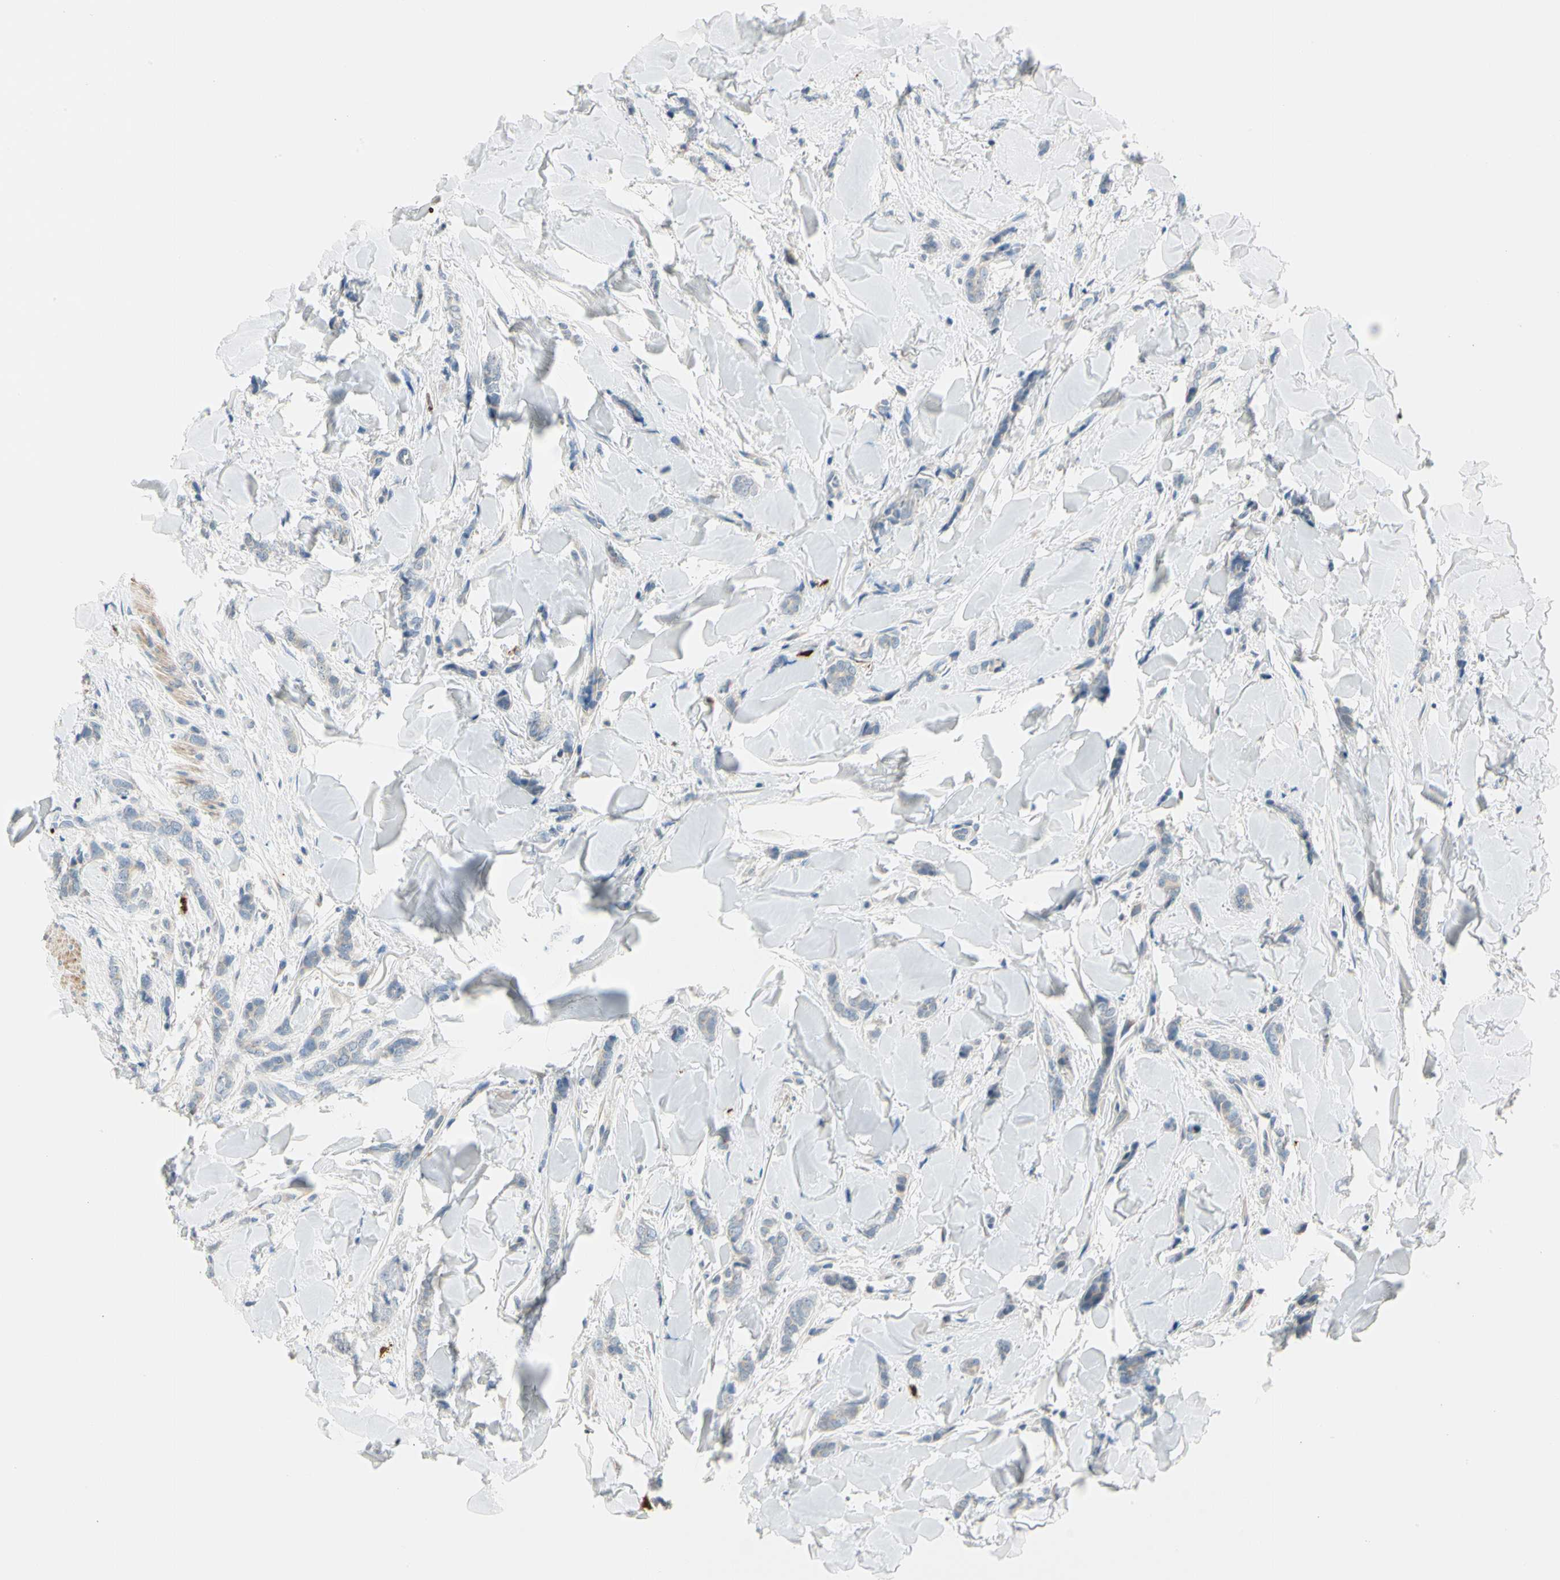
{"staining": {"intensity": "negative", "quantity": "none", "location": "none"}, "tissue": "breast cancer", "cell_type": "Tumor cells", "image_type": "cancer", "snomed": [{"axis": "morphology", "description": "Lobular carcinoma"}, {"axis": "topography", "description": "Skin"}, {"axis": "topography", "description": "Breast"}], "caption": "High magnification brightfield microscopy of breast cancer stained with DAB (brown) and counterstained with hematoxylin (blue): tumor cells show no significant expression.", "gene": "TRAF5", "patient": {"sex": "female", "age": 46}}